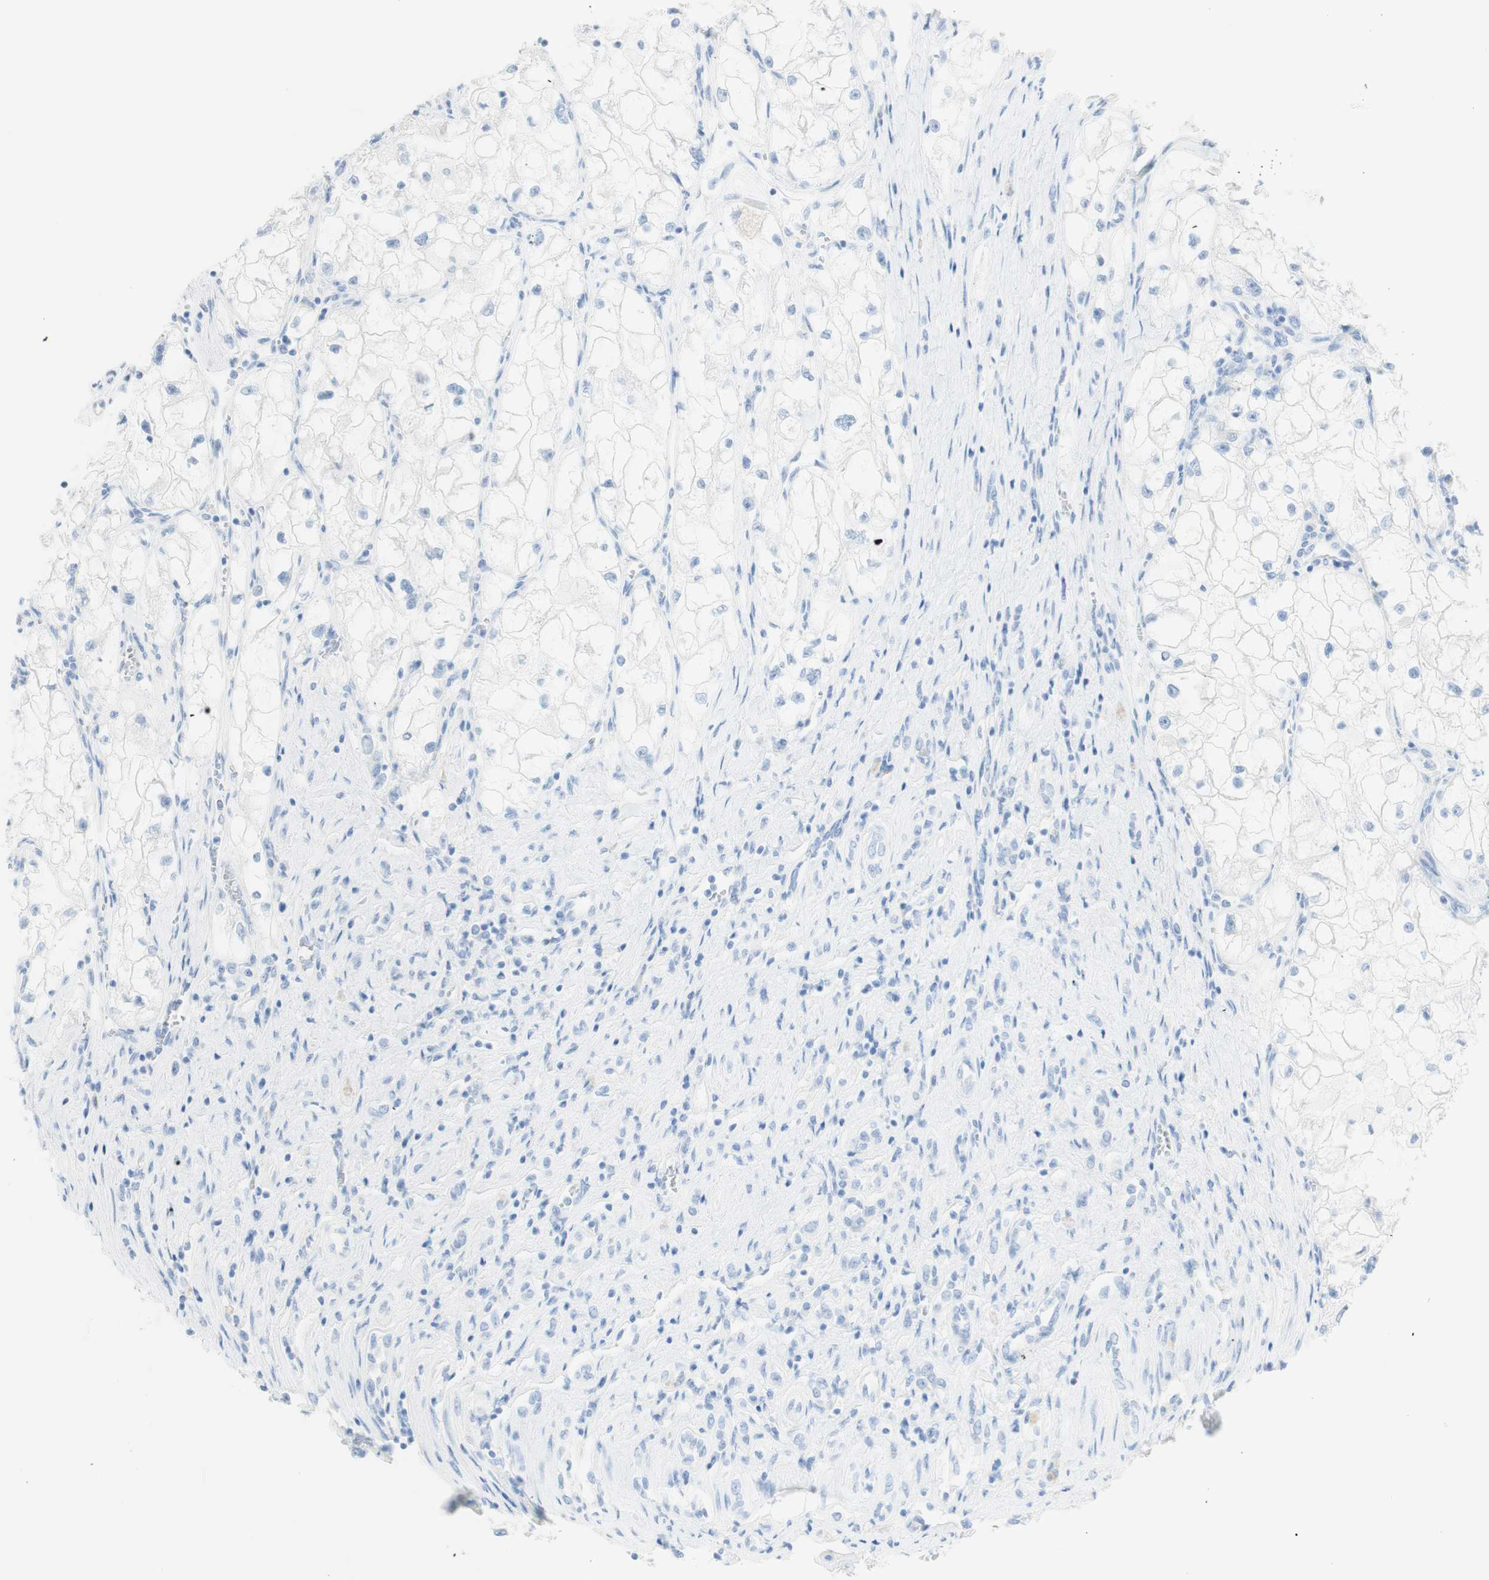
{"staining": {"intensity": "negative", "quantity": "none", "location": "none"}, "tissue": "renal cancer", "cell_type": "Tumor cells", "image_type": "cancer", "snomed": [{"axis": "morphology", "description": "Adenocarcinoma, NOS"}, {"axis": "topography", "description": "Kidney"}], "caption": "Renal cancer (adenocarcinoma) stained for a protein using immunohistochemistry exhibits no staining tumor cells.", "gene": "TPO", "patient": {"sex": "female", "age": 70}}